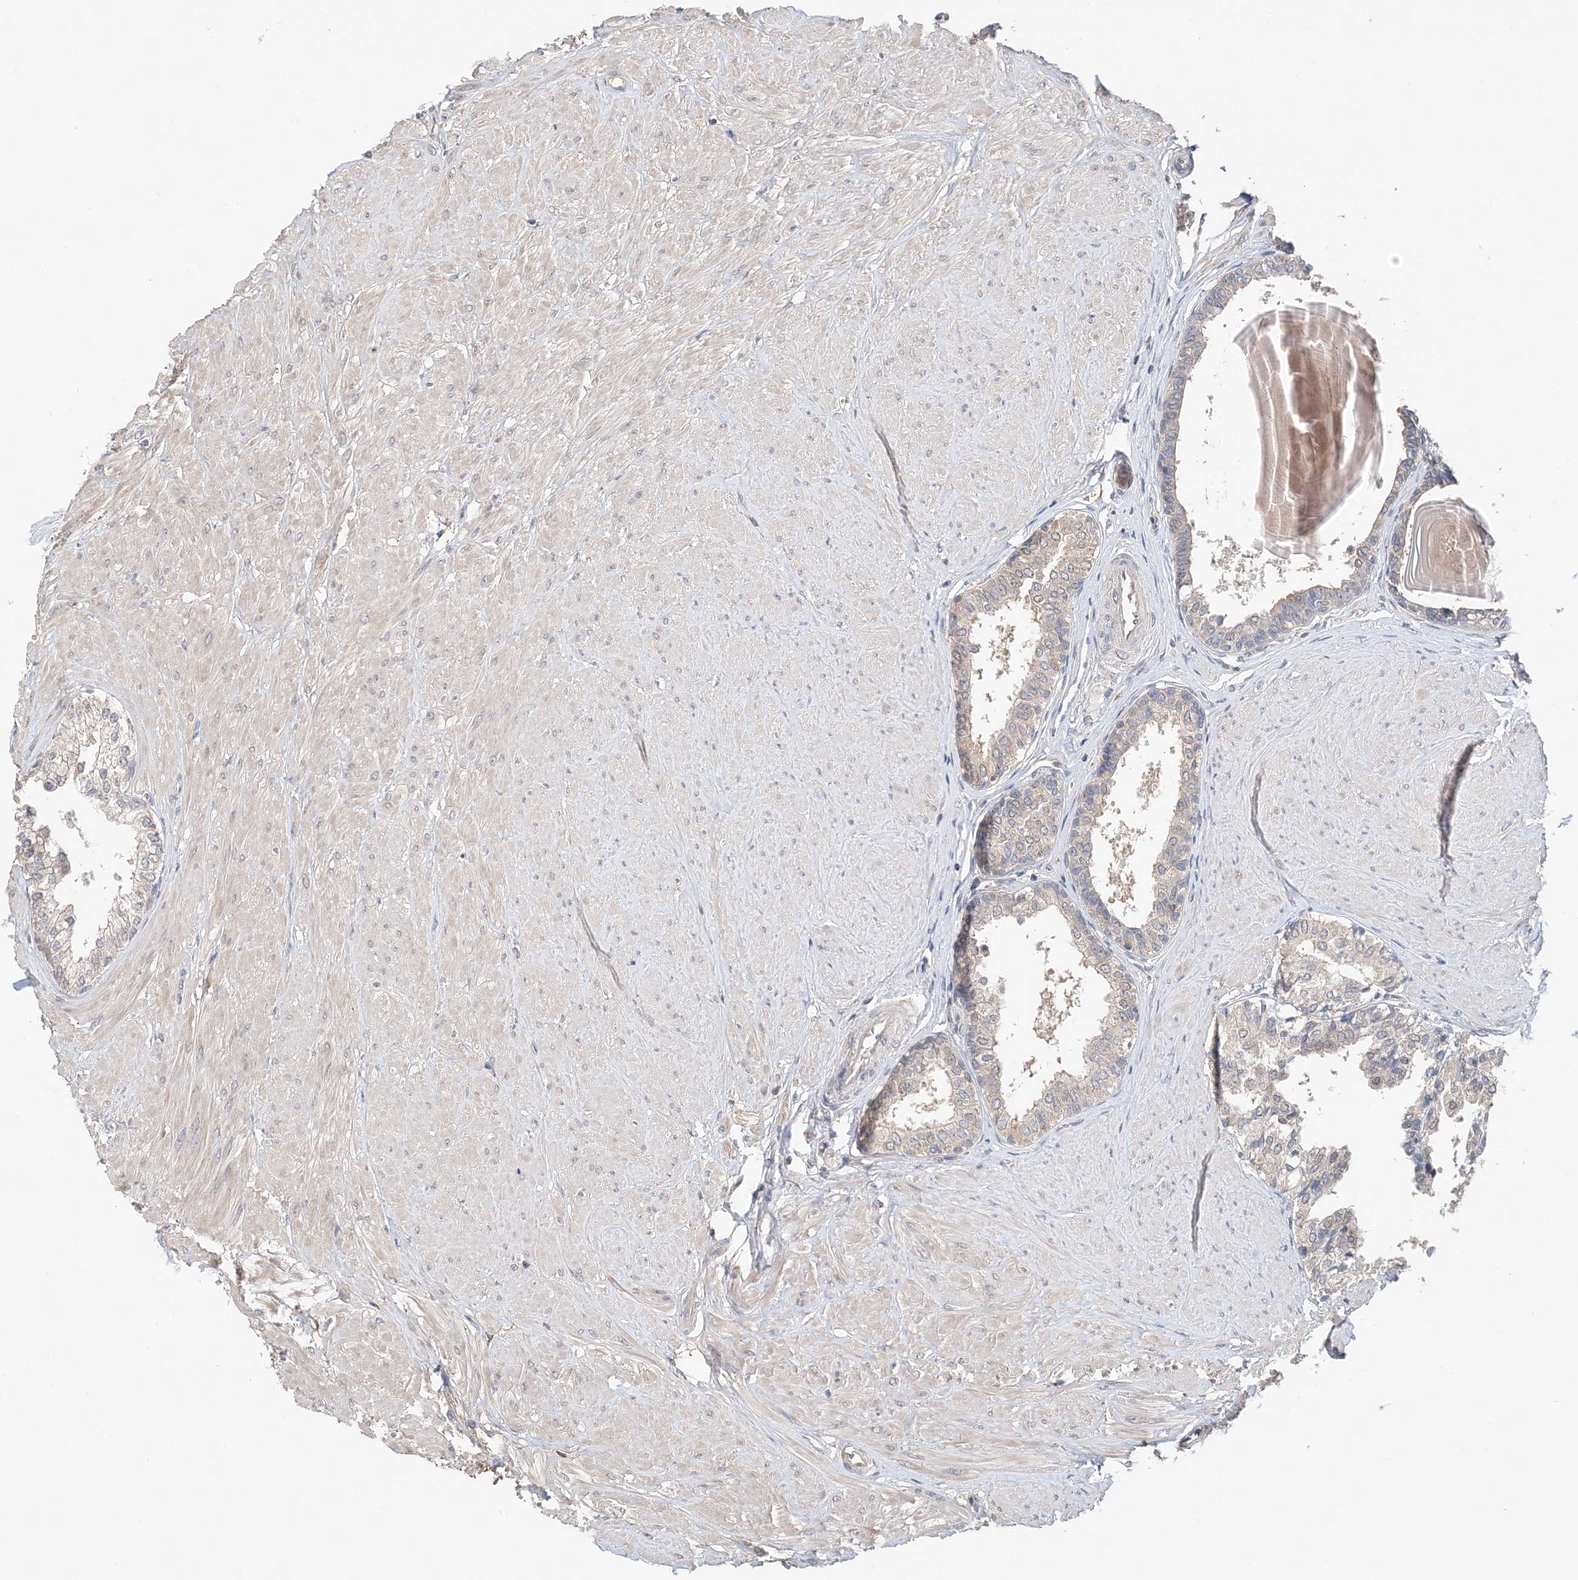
{"staining": {"intensity": "negative", "quantity": "none", "location": "none"}, "tissue": "prostate", "cell_type": "Glandular cells", "image_type": "normal", "snomed": [{"axis": "morphology", "description": "Normal tissue, NOS"}, {"axis": "topography", "description": "Prostate"}], "caption": "DAB (3,3'-diaminobenzidine) immunohistochemical staining of unremarkable prostate displays no significant expression in glandular cells. (Brightfield microscopy of DAB immunohistochemistry at high magnification).", "gene": "SYCP3", "patient": {"sex": "male", "age": 48}}